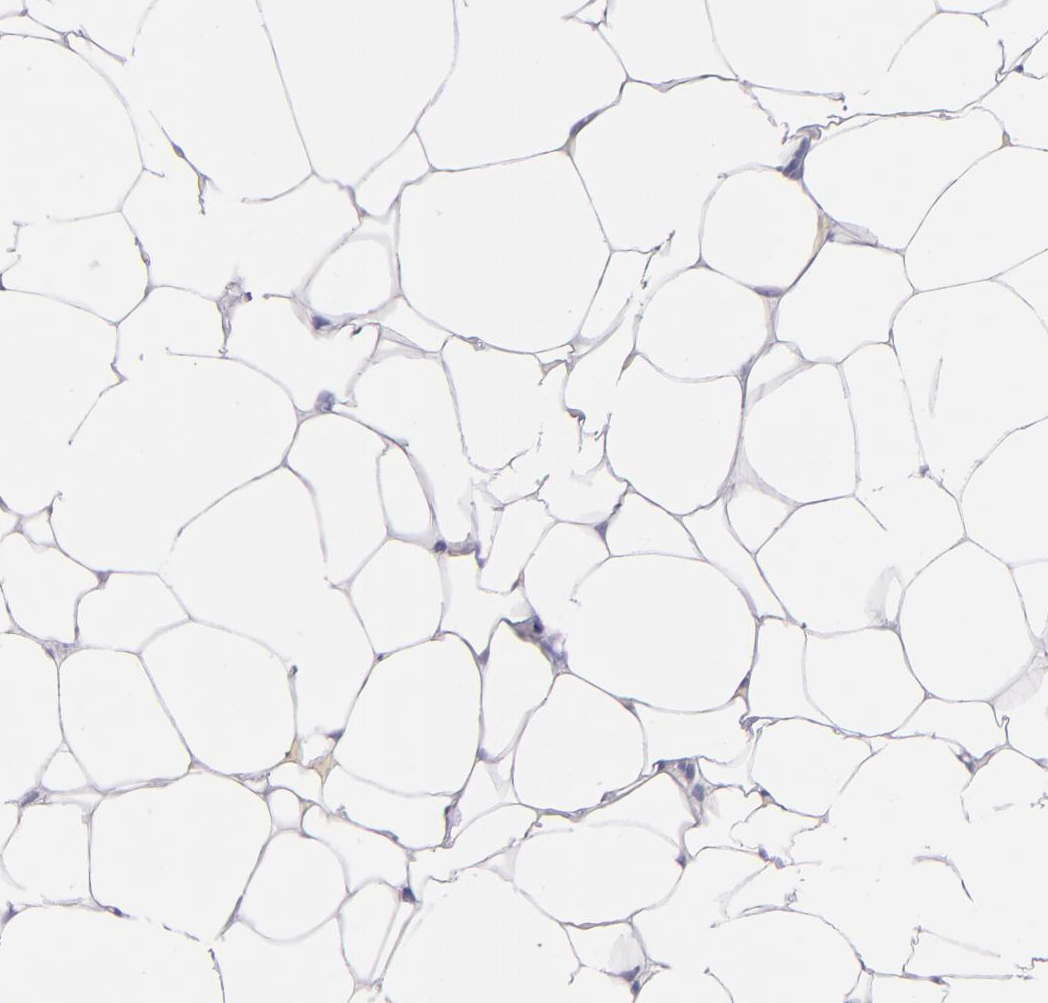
{"staining": {"intensity": "negative", "quantity": "none", "location": "none"}, "tissue": "adrenal gland", "cell_type": "Glandular cells", "image_type": "normal", "snomed": [{"axis": "morphology", "description": "Normal tissue, NOS"}, {"axis": "topography", "description": "Adrenal gland"}], "caption": "Glandular cells are negative for protein expression in unremarkable human adrenal gland. (DAB immunohistochemistry with hematoxylin counter stain).", "gene": "CDH3", "patient": {"sex": "male", "age": 35}}